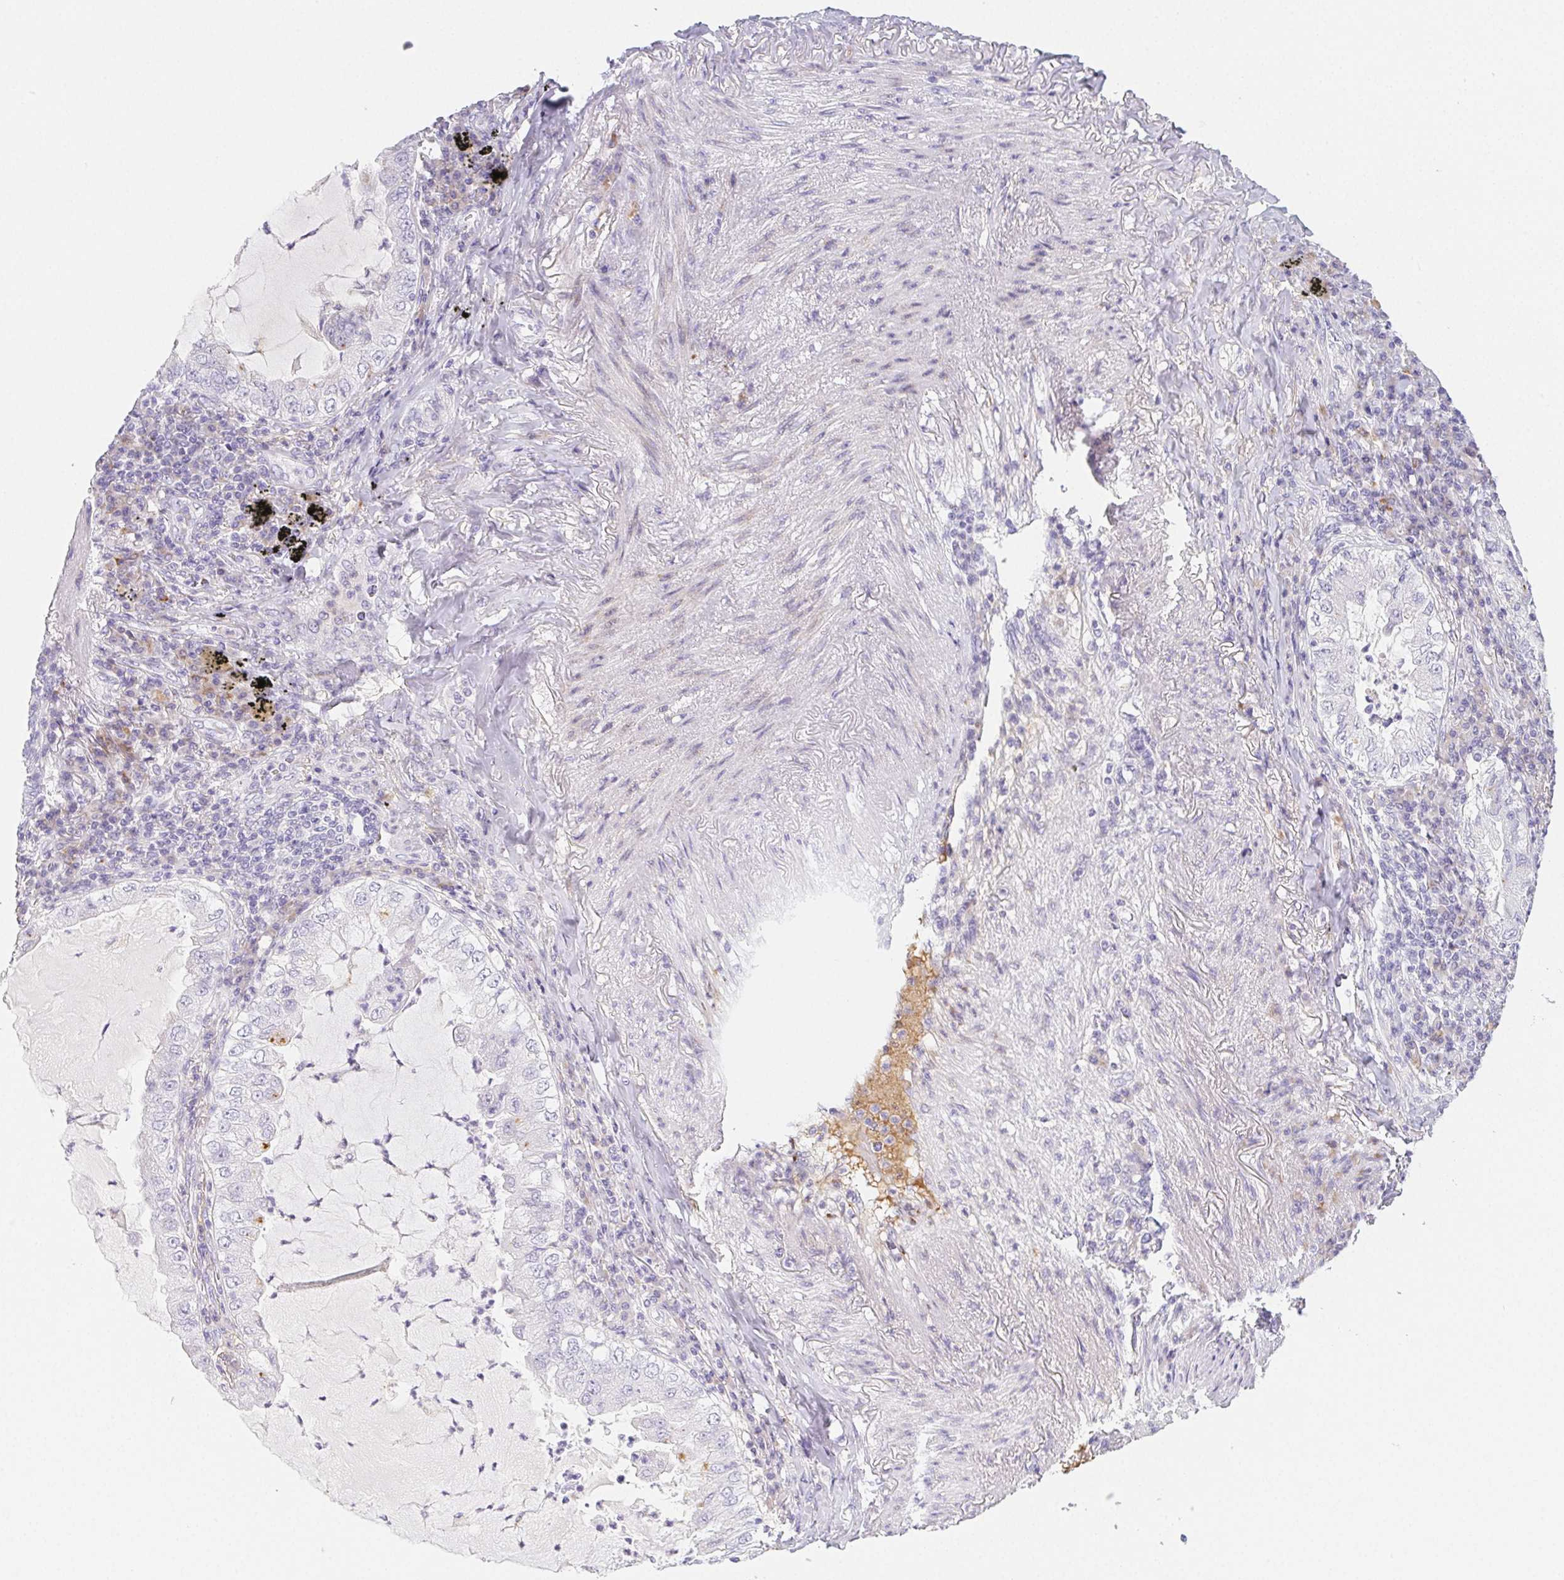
{"staining": {"intensity": "negative", "quantity": "none", "location": "none"}, "tissue": "lung cancer", "cell_type": "Tumor cells", "image_type": "cancer", "snomed": [{"axis": "morphology", "description": "Adenocarcinoma, NOS"}, {"axis": "topography", "description": "Lung"}], "caption": "Immunohistochemistry (IHC) of human adenocarcinoma (lung) reveals no staining in tumor cells.", "gene": "ITIH2", "patient": {"sex": "female", "age": 73}}